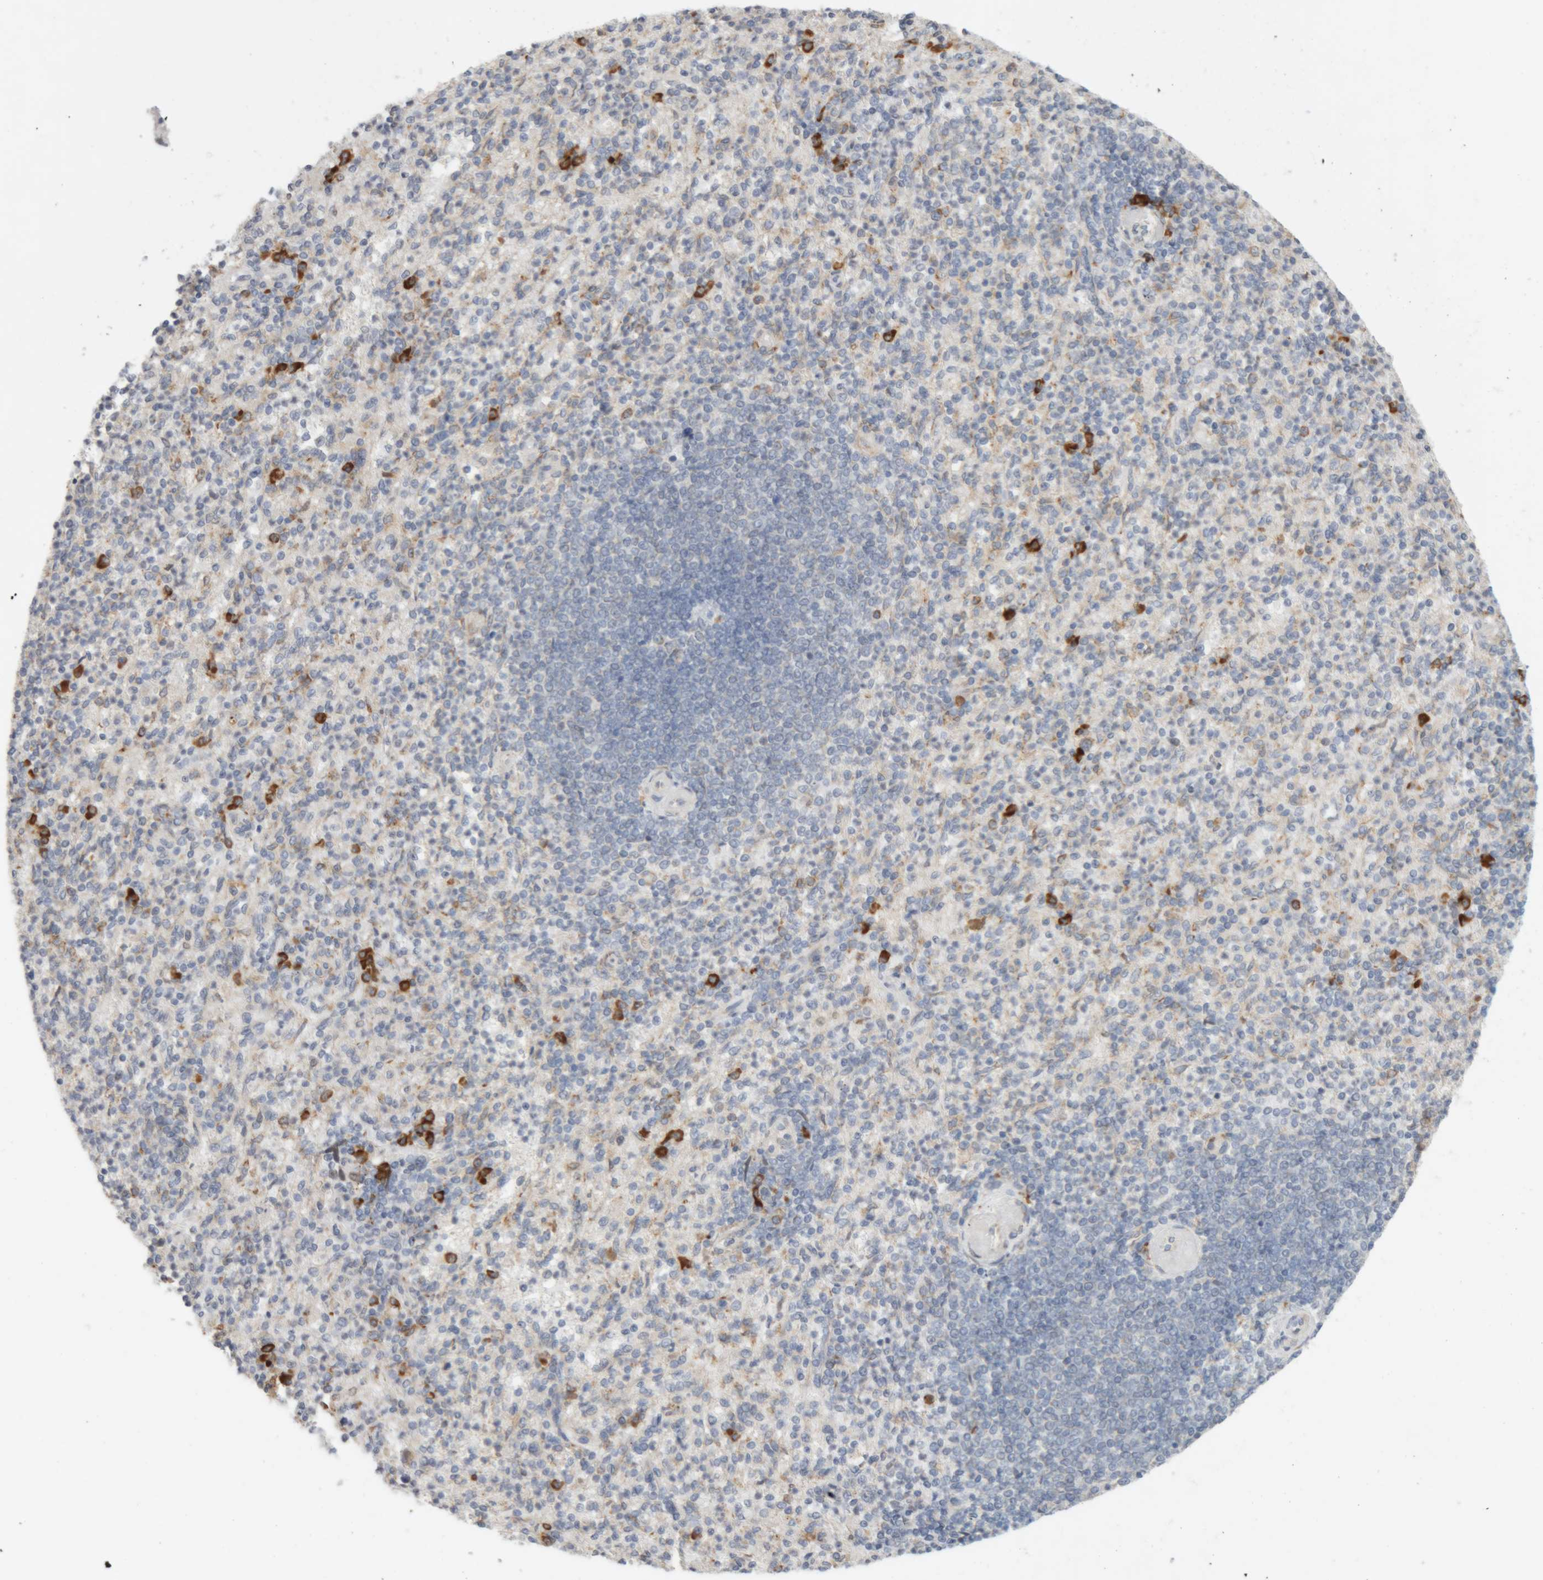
{"staining": {"intensity": "strong", "quantity": "<25%", "location": "cytoplasmic/membranous"}, "tissue": "spleen", "cell_type": "Cells in red pulp", "image_type": "normal", "snomed": [{"axis": "morphology", "description": "Normal tissue, NOS"}, {"axis": "topography", "description": "Spleen"}], "caption": "Unremarkable spleen shows strong cytoplasmic/membranous expression in about <25% of cells in red pulp.", "gene": "RPN2", "patient": {"sex": "female", "age": 74}}